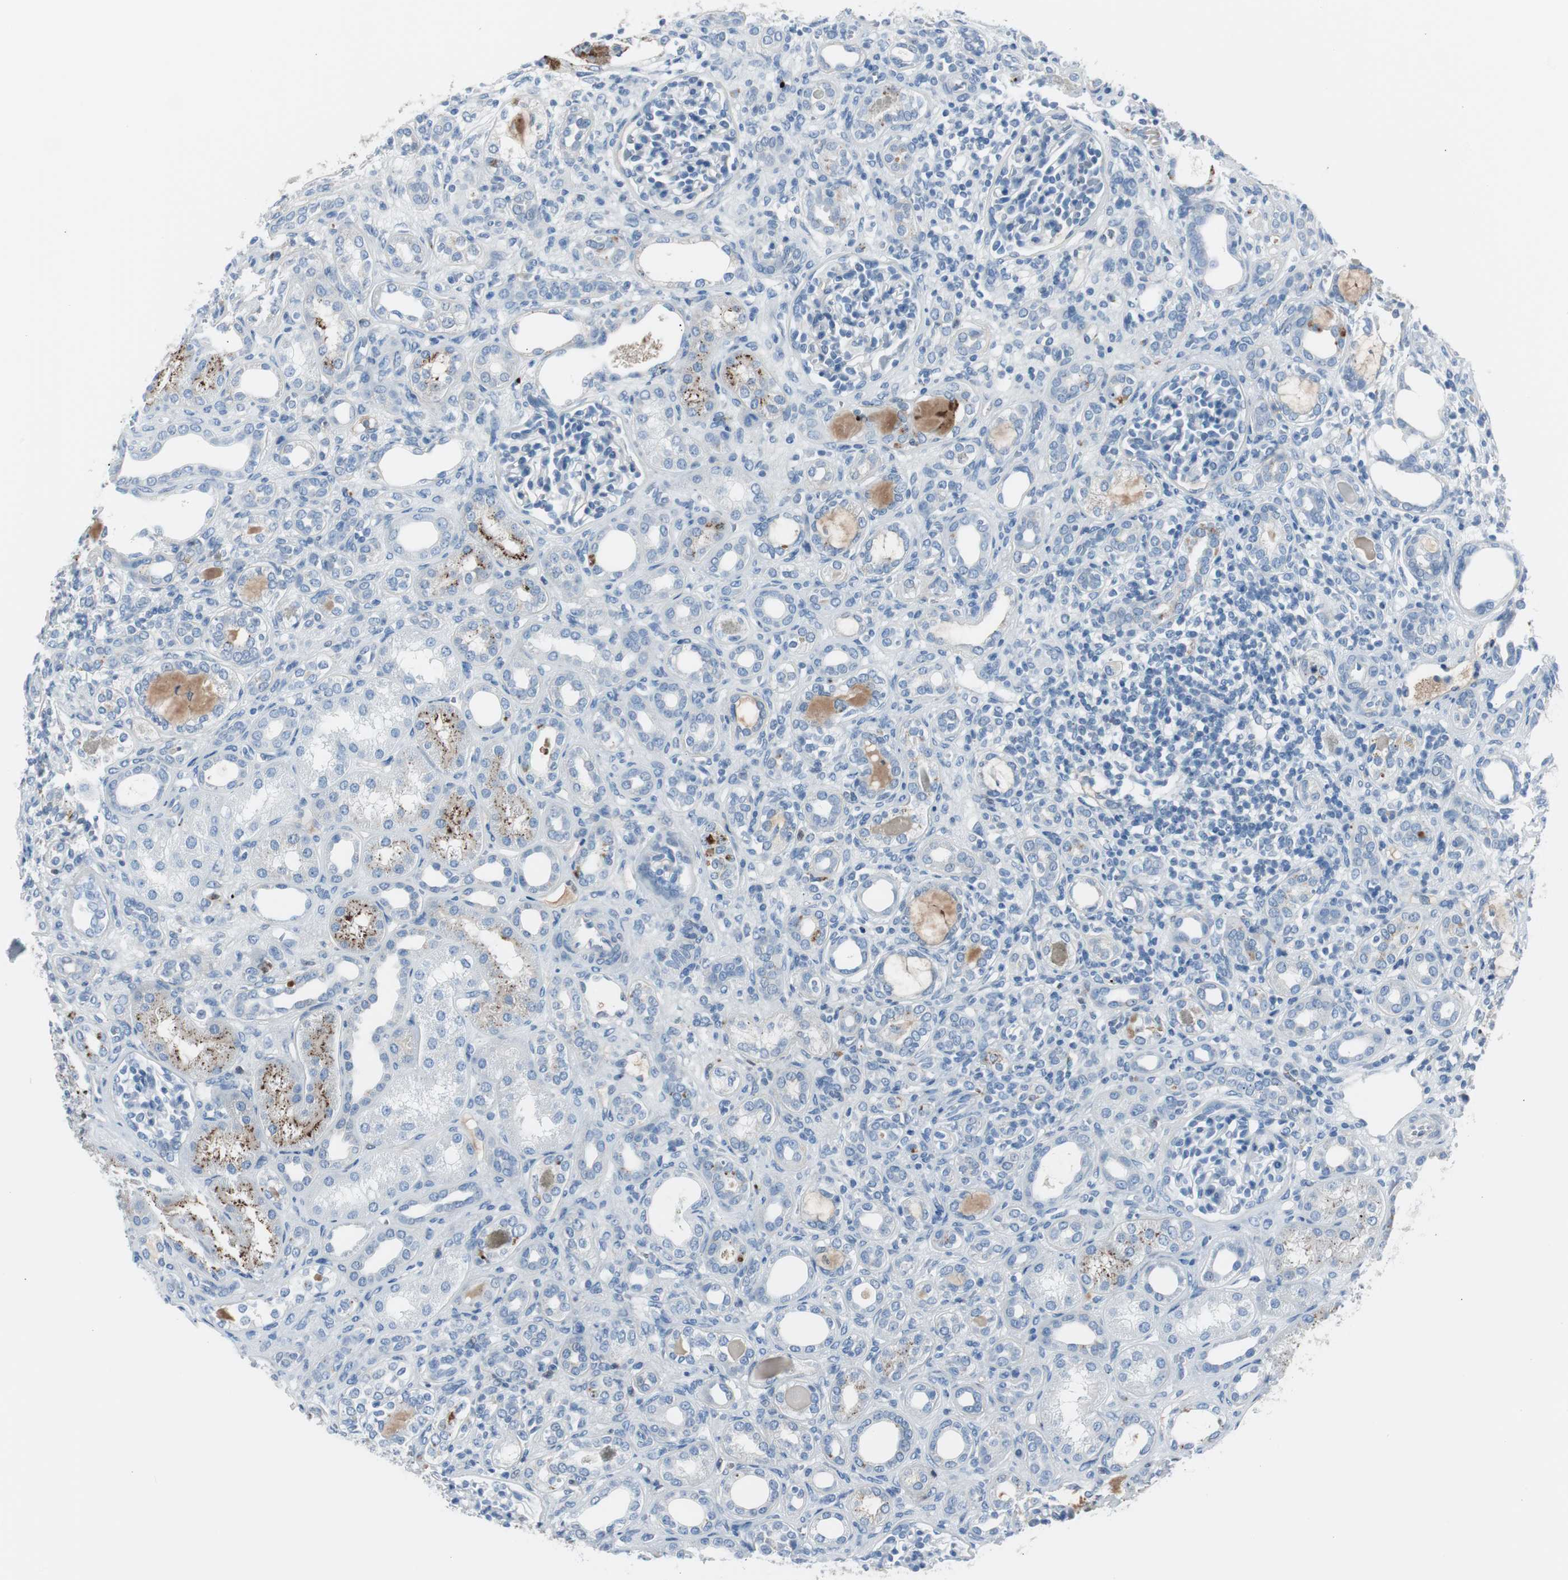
{"staining": {"intensity": "negative", "quantity": "none", "location": "none"}, "tissue": "kidney", "cell_type": "Cells in glomeruli", "image_type": "normal", "snomed": [{"axis": "morphology", "description": "Normal tissue, NOS"}, {"axis": "topography", "description": "Kidney"}], "caption": "Immunohistochemistry (IHC) photomicrograph of normal kidney stained for a protein (brown), which exhibits no staining in cells in glomeruli. (DAB immunohistochemistry (IHC) with hematoxylin counter stain).", "gene": "SERPINF1", "patient": {"sex": "male", "age": 7}}